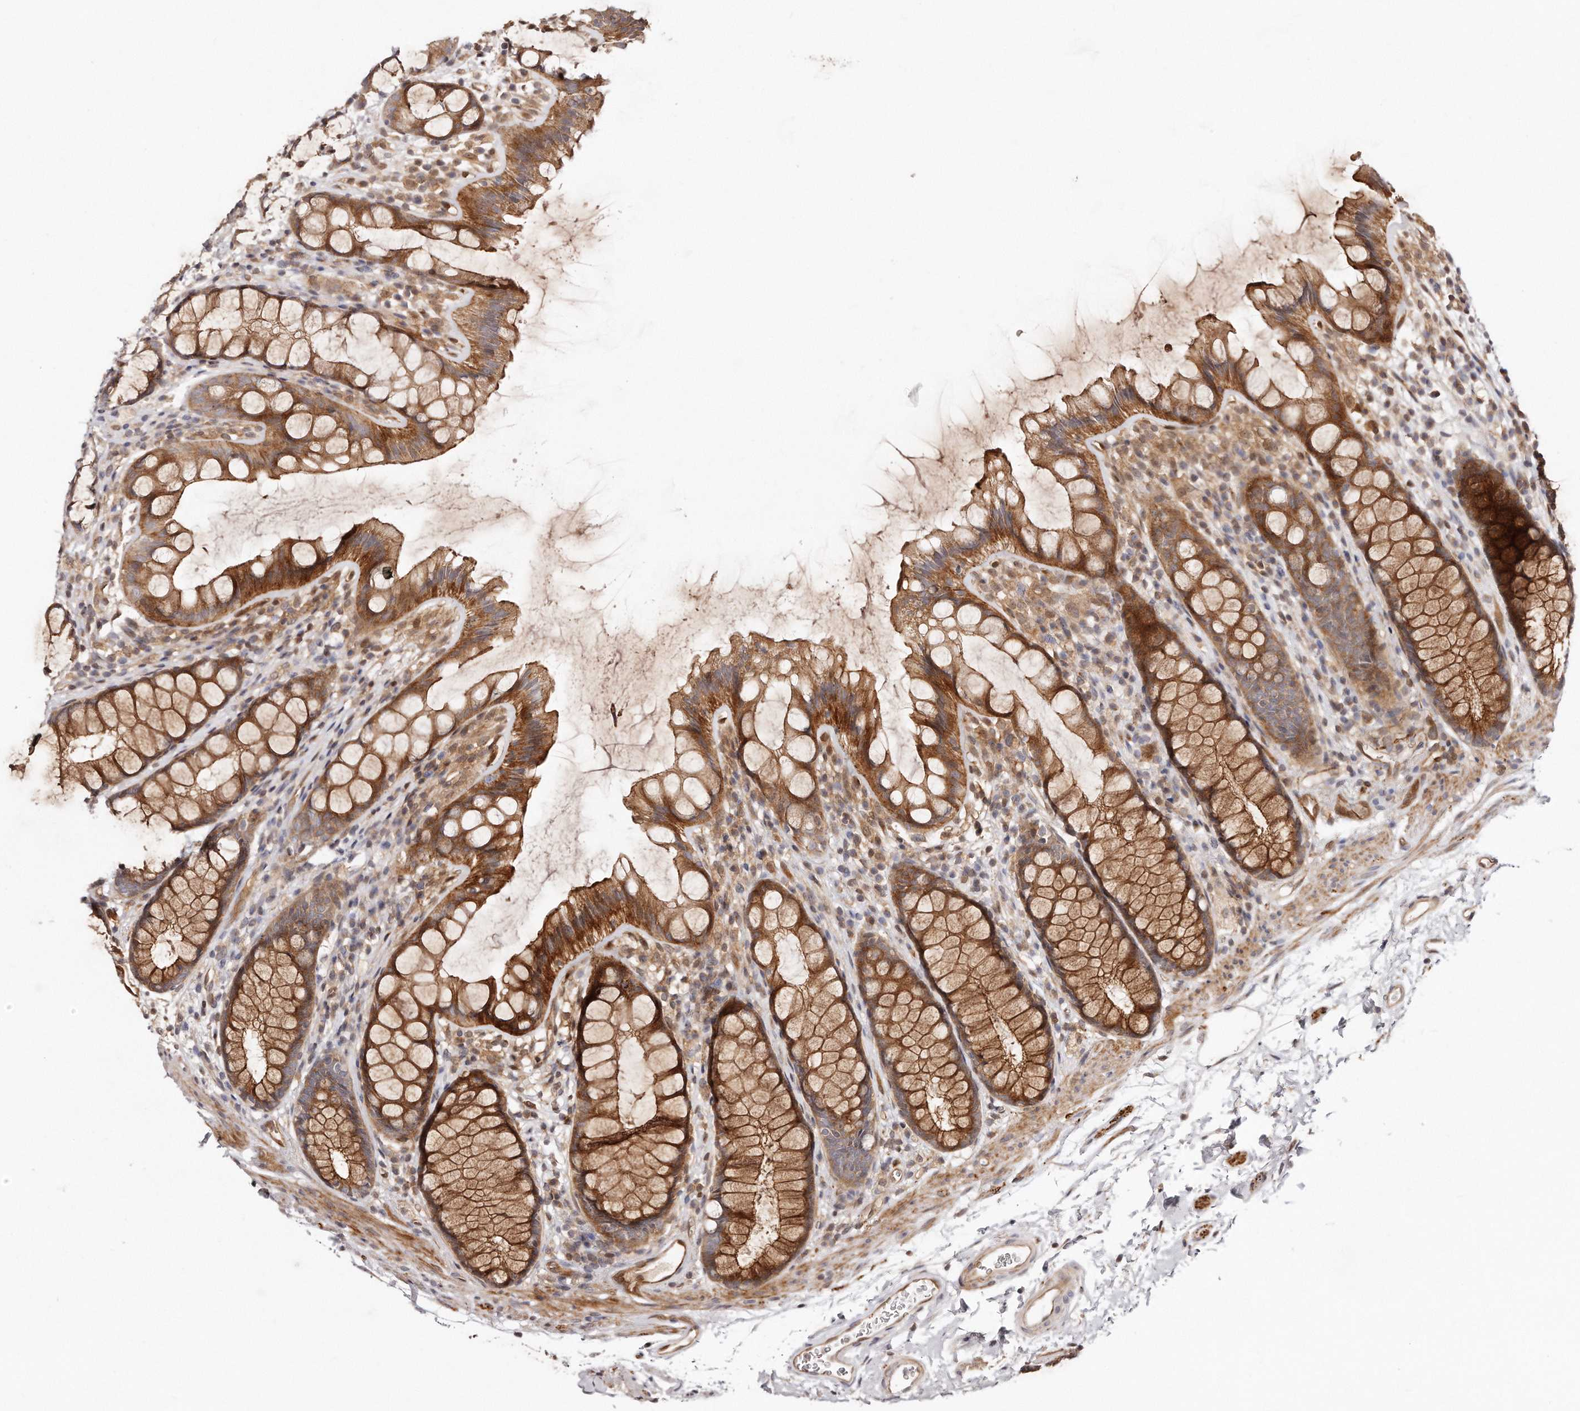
{"staining": {"intensity": "moderate", "quantity": ">75%", "location": "cytoplasmic/membranous"}, "tissue": "rectum", "cell_type": "Glandular cells", "image_type": "normal", "snomed": [{"axis": "morphology", "description": "Normal tissue, NOS"}, {"axis": "topography", "description": "Rectum"}], "caption": "A medium amount of moderate cytoplasmic/membranous expression is appreciated in about >75% of glandular cells in benign rectum. The protein of interest is shown in brown color, while the nuclei are stained blue.", "gene": "GBP4", "patient": {"sex": "female", "age": 65}}